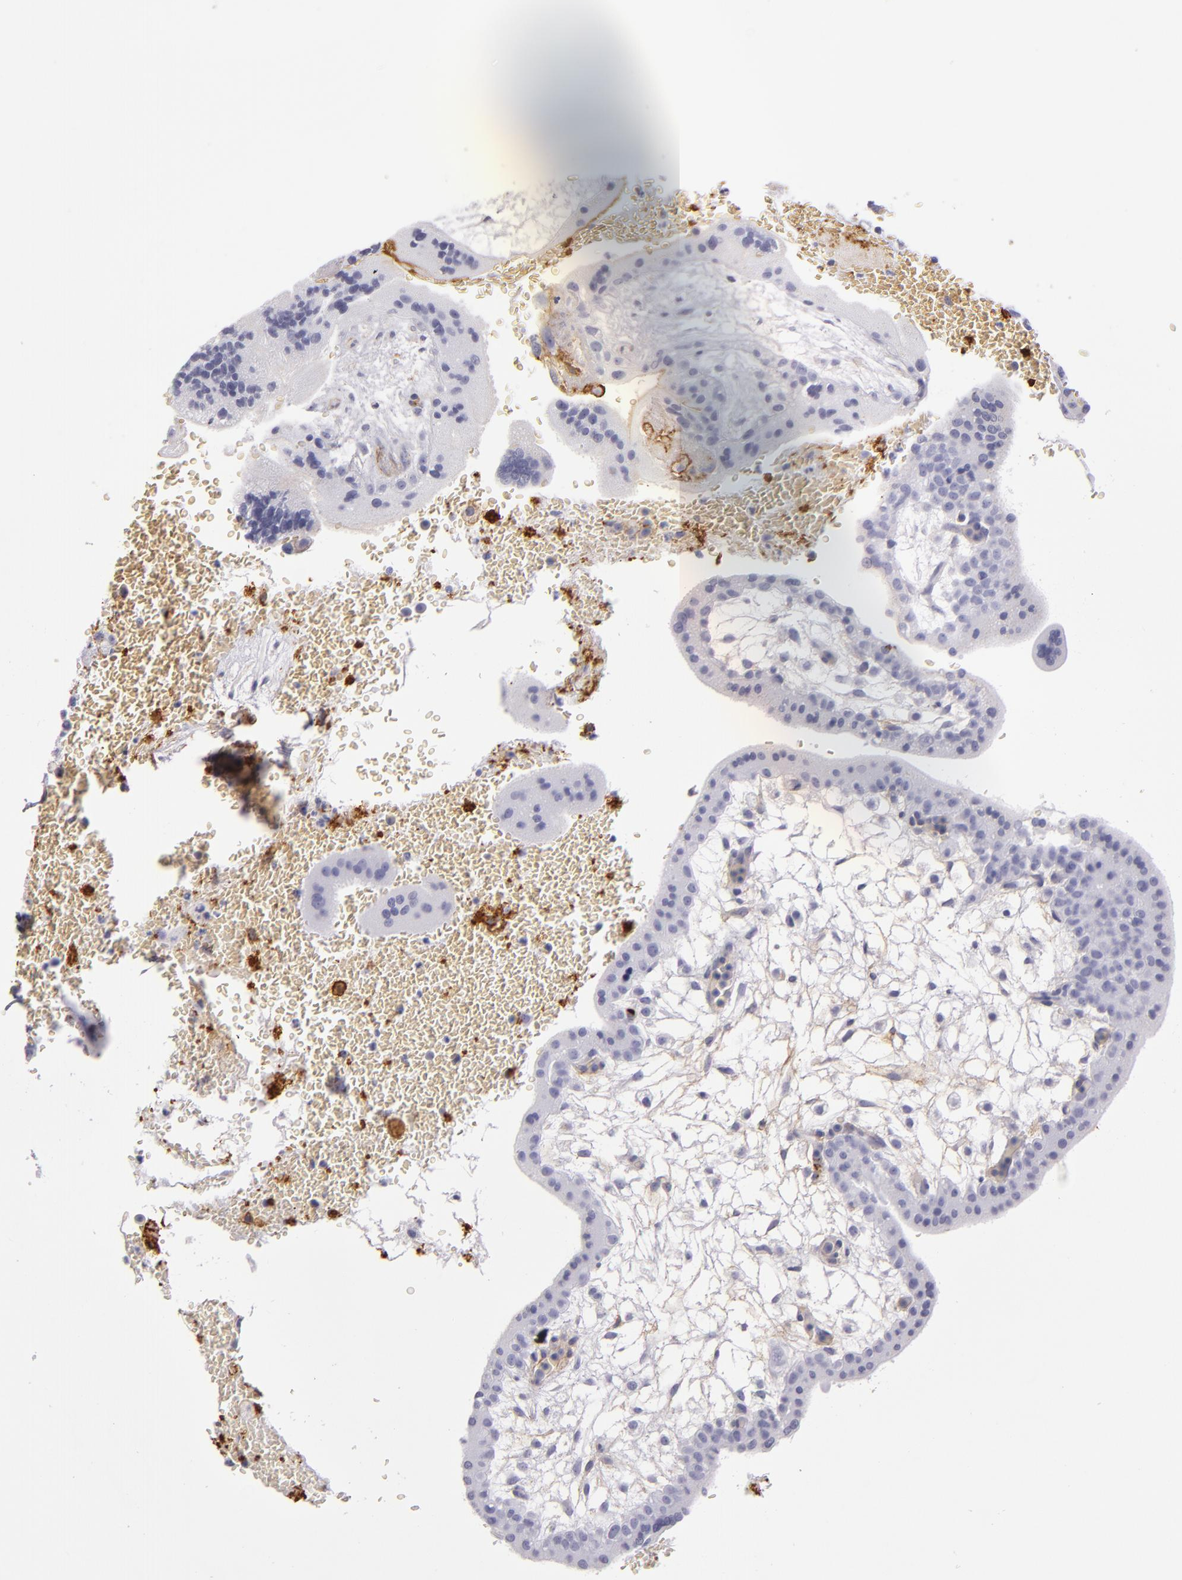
{"staining": {"intensity": "negative", "quantity": "none", "location": "none"}, "tissue": "placenta", "cell_type": "Trophoblastic cells", "image_type": "normal", "snomed": [{"axis": "morphology", "description": "Normal tissue, NOS"}, {"axis": "topography", "description": "Placenta"}], "caption": "Immunohistochemistry photomicrograph of normal placenta stained for a protein (brown), which shows no expression in trophoblastic cells.", "gene": "CD9", "patient": {"sex": "female", "age": 35}}